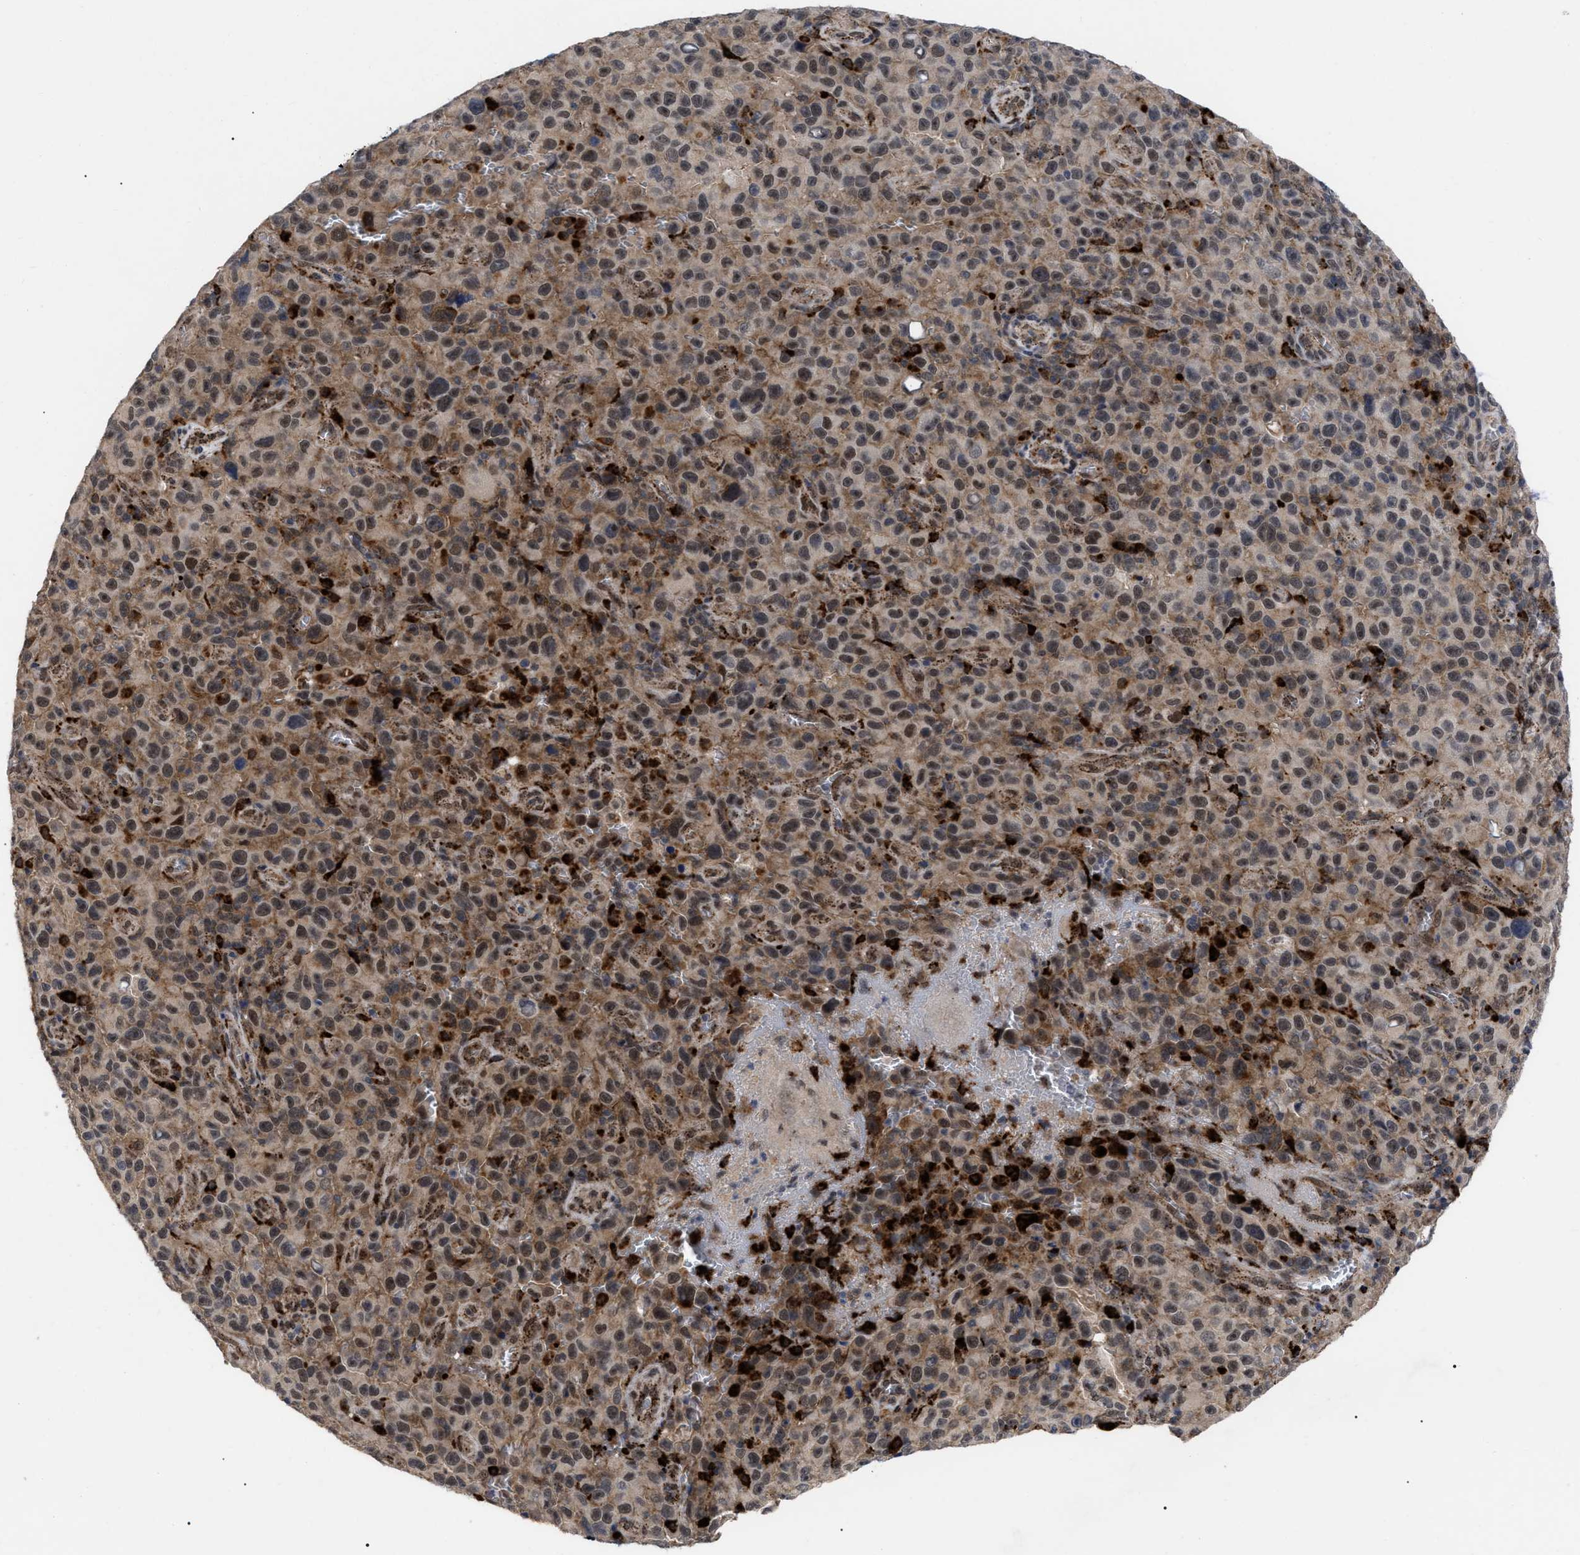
{"staining": {"intensity": "moderate", "quantity": "25%-75%", "location": "cytoplasmic/membranous"}, "tissue": "melanoma", "cell_type": "Tumor cells", "image_type": "cancer", "snomed": [{"axis": "morphology", "description": "Malignant melanoma, NOS"}, {"axis": "topography", "description": "Skin"}], "caption": "Melanoma stained for a protein (brown) shows moderate cytoplasmic/membranous positive positivity in about 25%-75% of tumor cells.", "gene": "UPF1", "patient": {"sex": "female", "age": 82}}